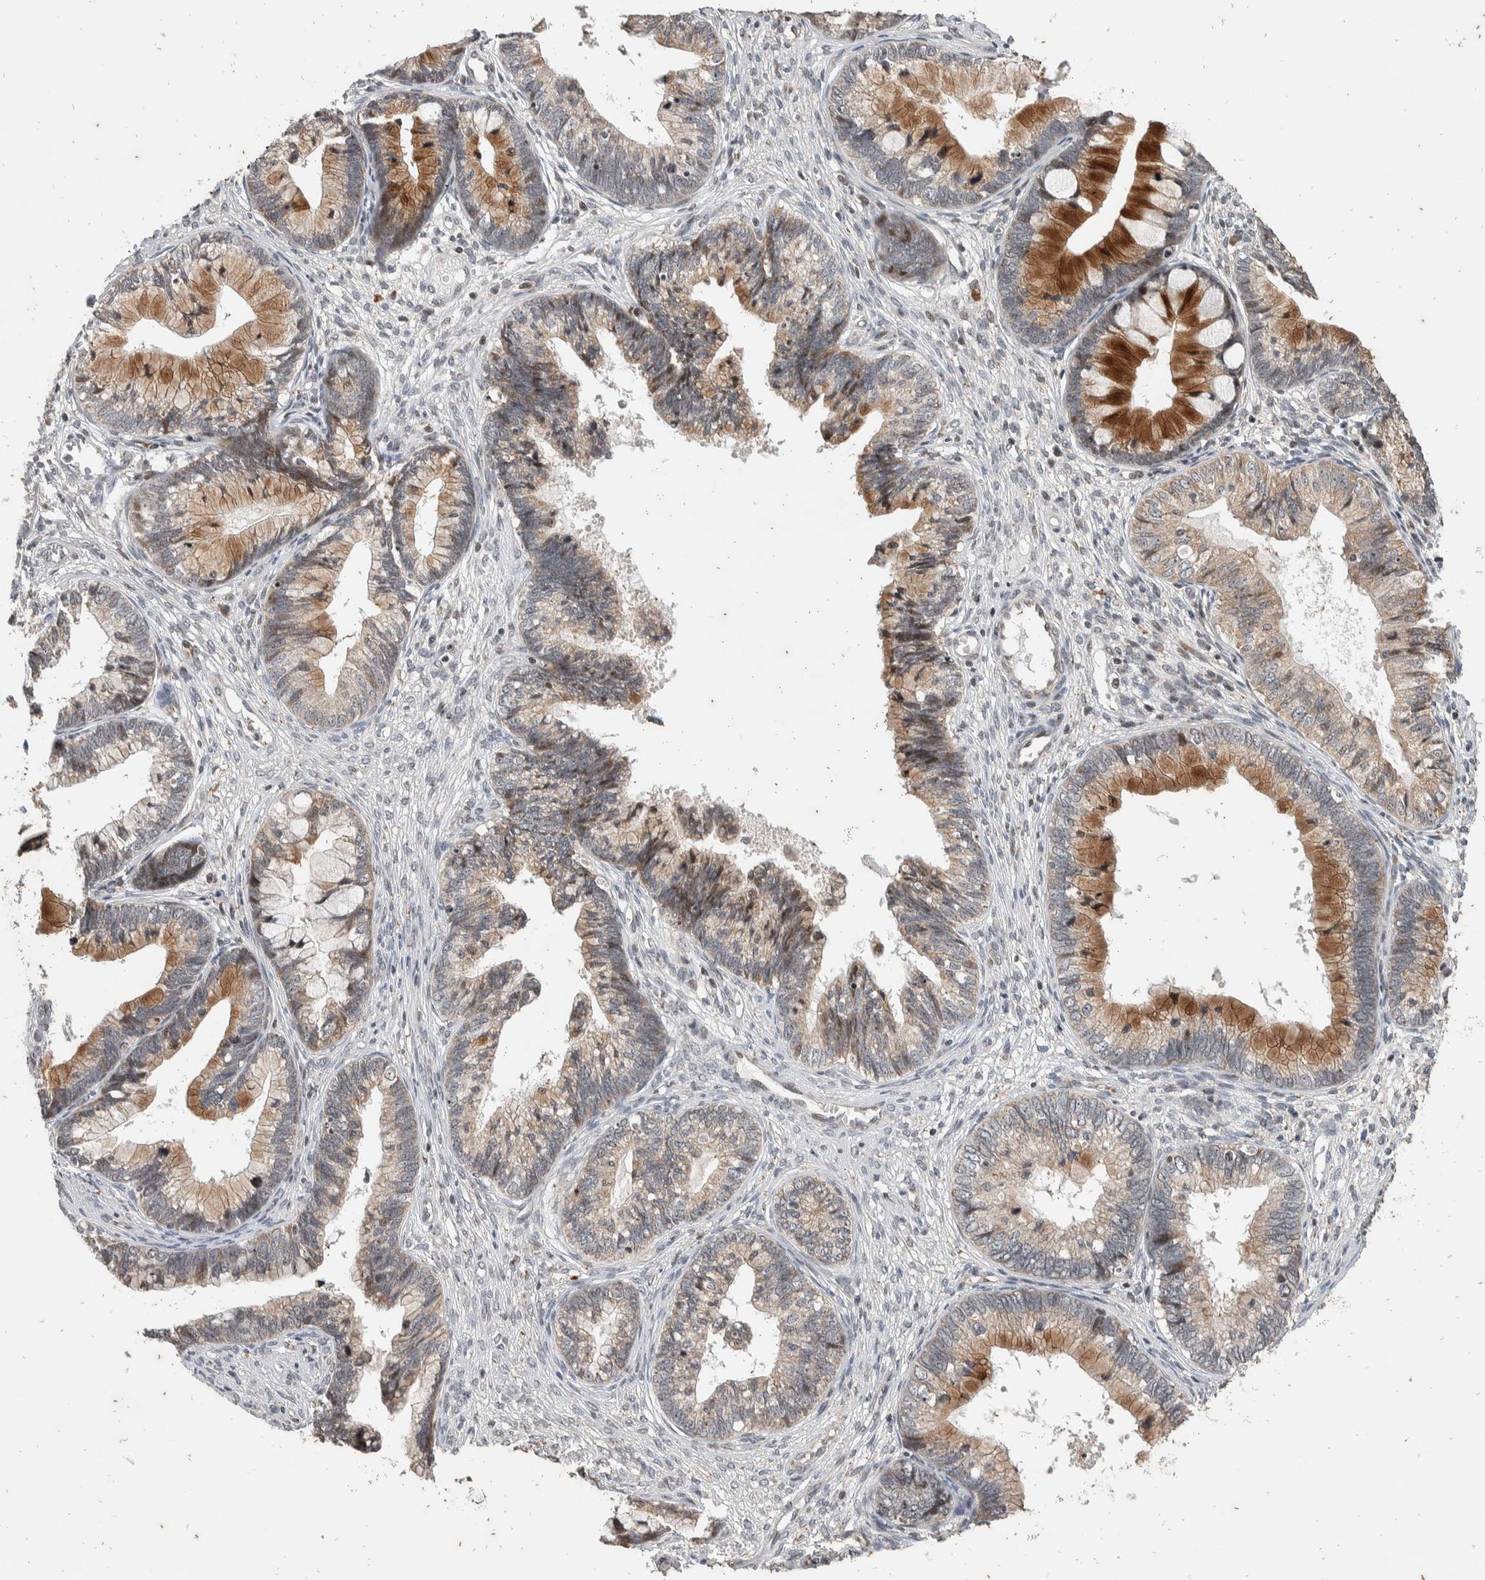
{"staining": {"intensity": "strong", "quantity": "<25%", "location": "cytoplasmic/membranous"}, "tissue": "cervical cancer", "cell_type": "Tumor cells", "image_type": "cancer", "snomed": [{"axis": "morphology", "description": "Adenocarcinoma, NOS"}, {"axis": "topography", "description": "Cervix"}], "caption": "High-magnification brightfield microscopy of cervical adenocarcinoma stained with DAB (3,3'-diaminobenzidine) (brown) and counterstained with hematoxylin (blue). tumor cells exhibit strong cytoplasmic/membranous expression is seen in approximately<25% of cells.", "gene": "ATXN7L1", "patient": {"sex": "female", "age": 44}}